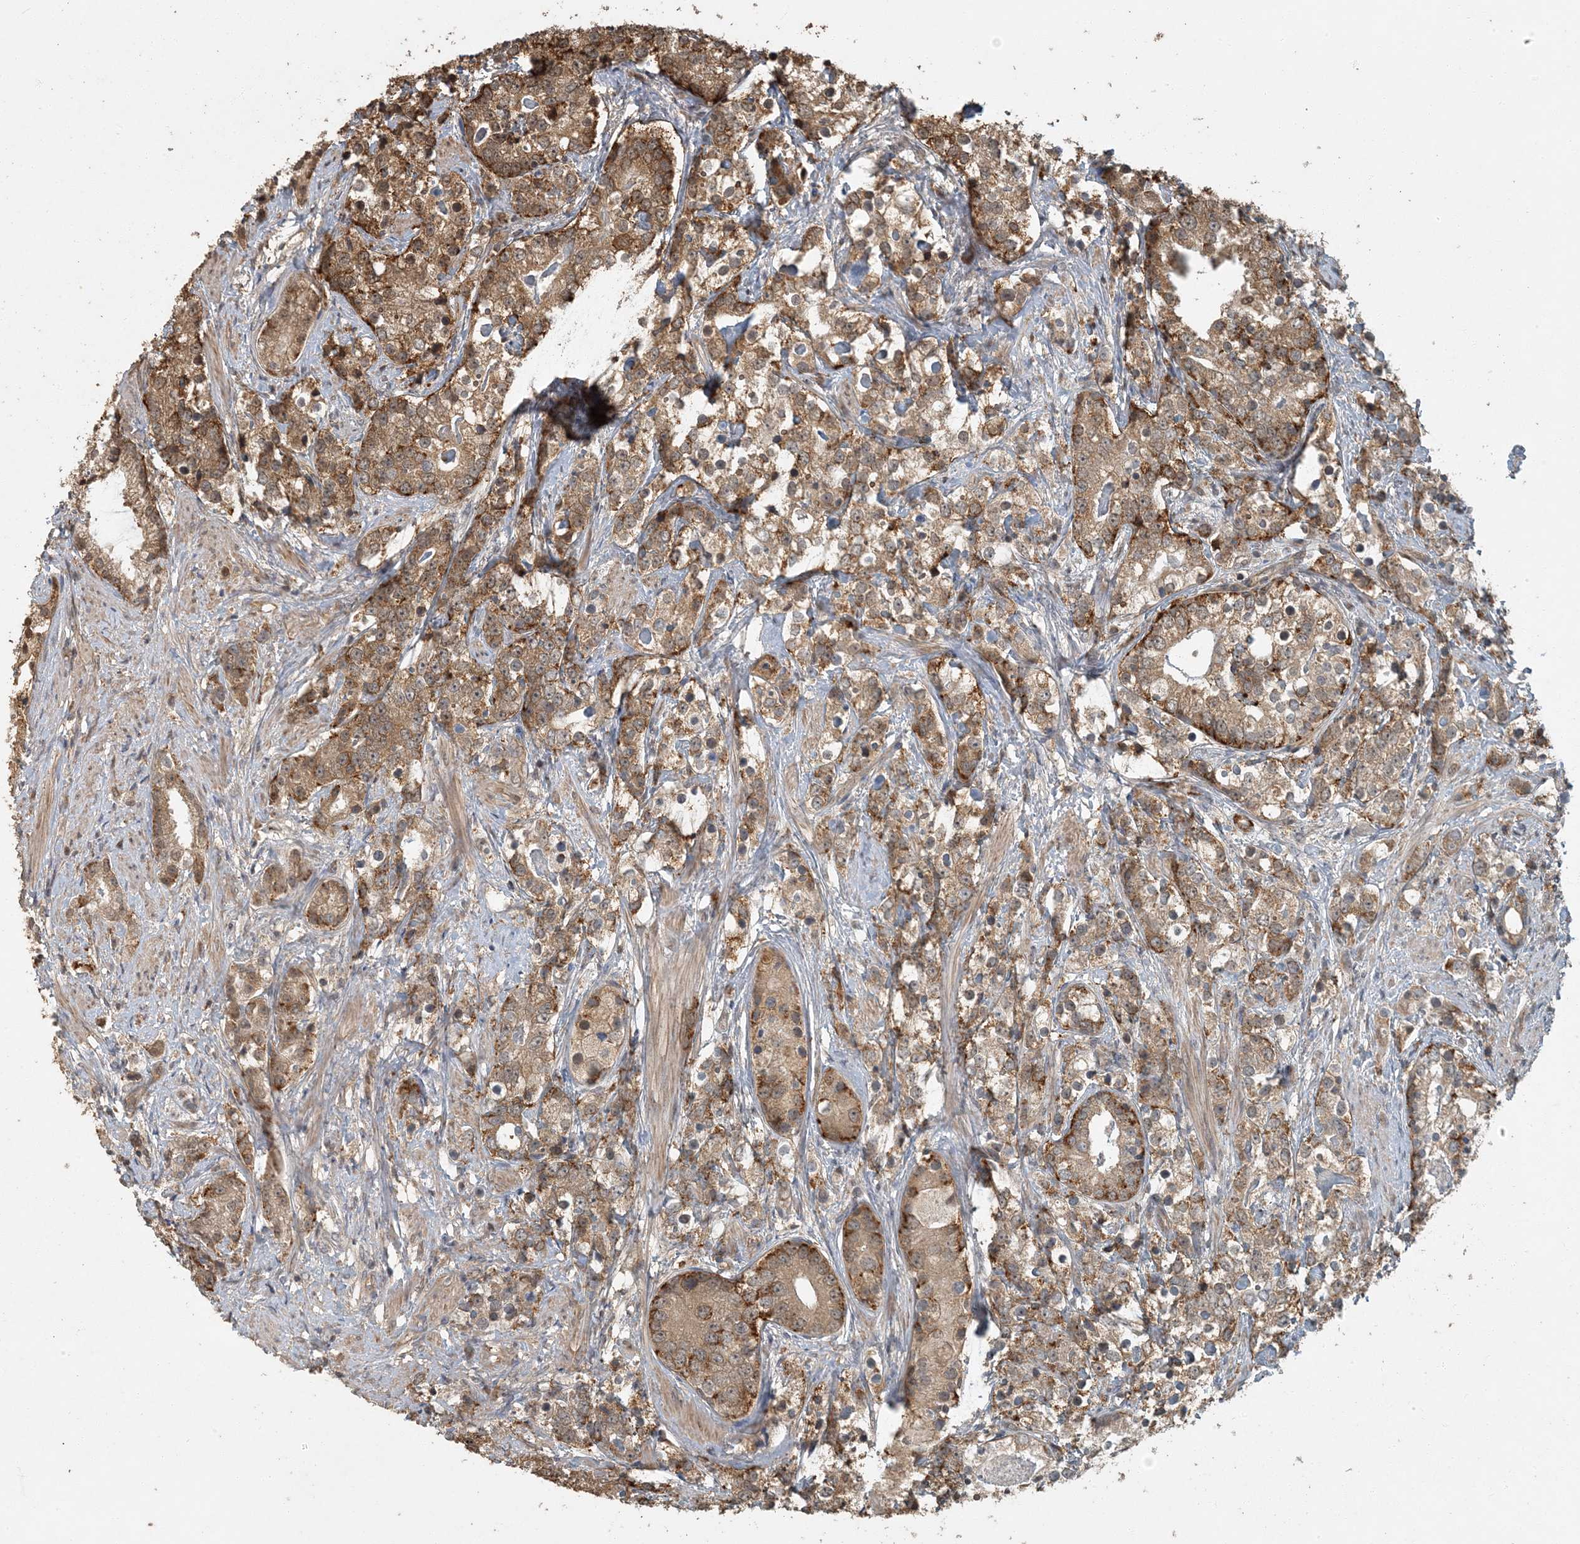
{"staining": {"intensity": "moderate", "quantity": ">75%", "location": "cytoplasmic/membranous"}, "tissue": "prostate cancer", "cell_type": "Tumor cells", "image_type": "cancer", "snomed": [{"axis": "morphology", "description": "Adenocarcinoma, High grade"}, {"axis": "topography", "description": "Prostate"}], "caption": "Immunohistochemistry (DAB (3,3'-diaminobenzidine)) staining of high-grade adenocarcinoma (prostate) displays moderate cytoplasmic/membranous protein staining in approximately >75% of tumor cells.", "gene": "AK9", "patient": {"sex": "male", "age": 69}}